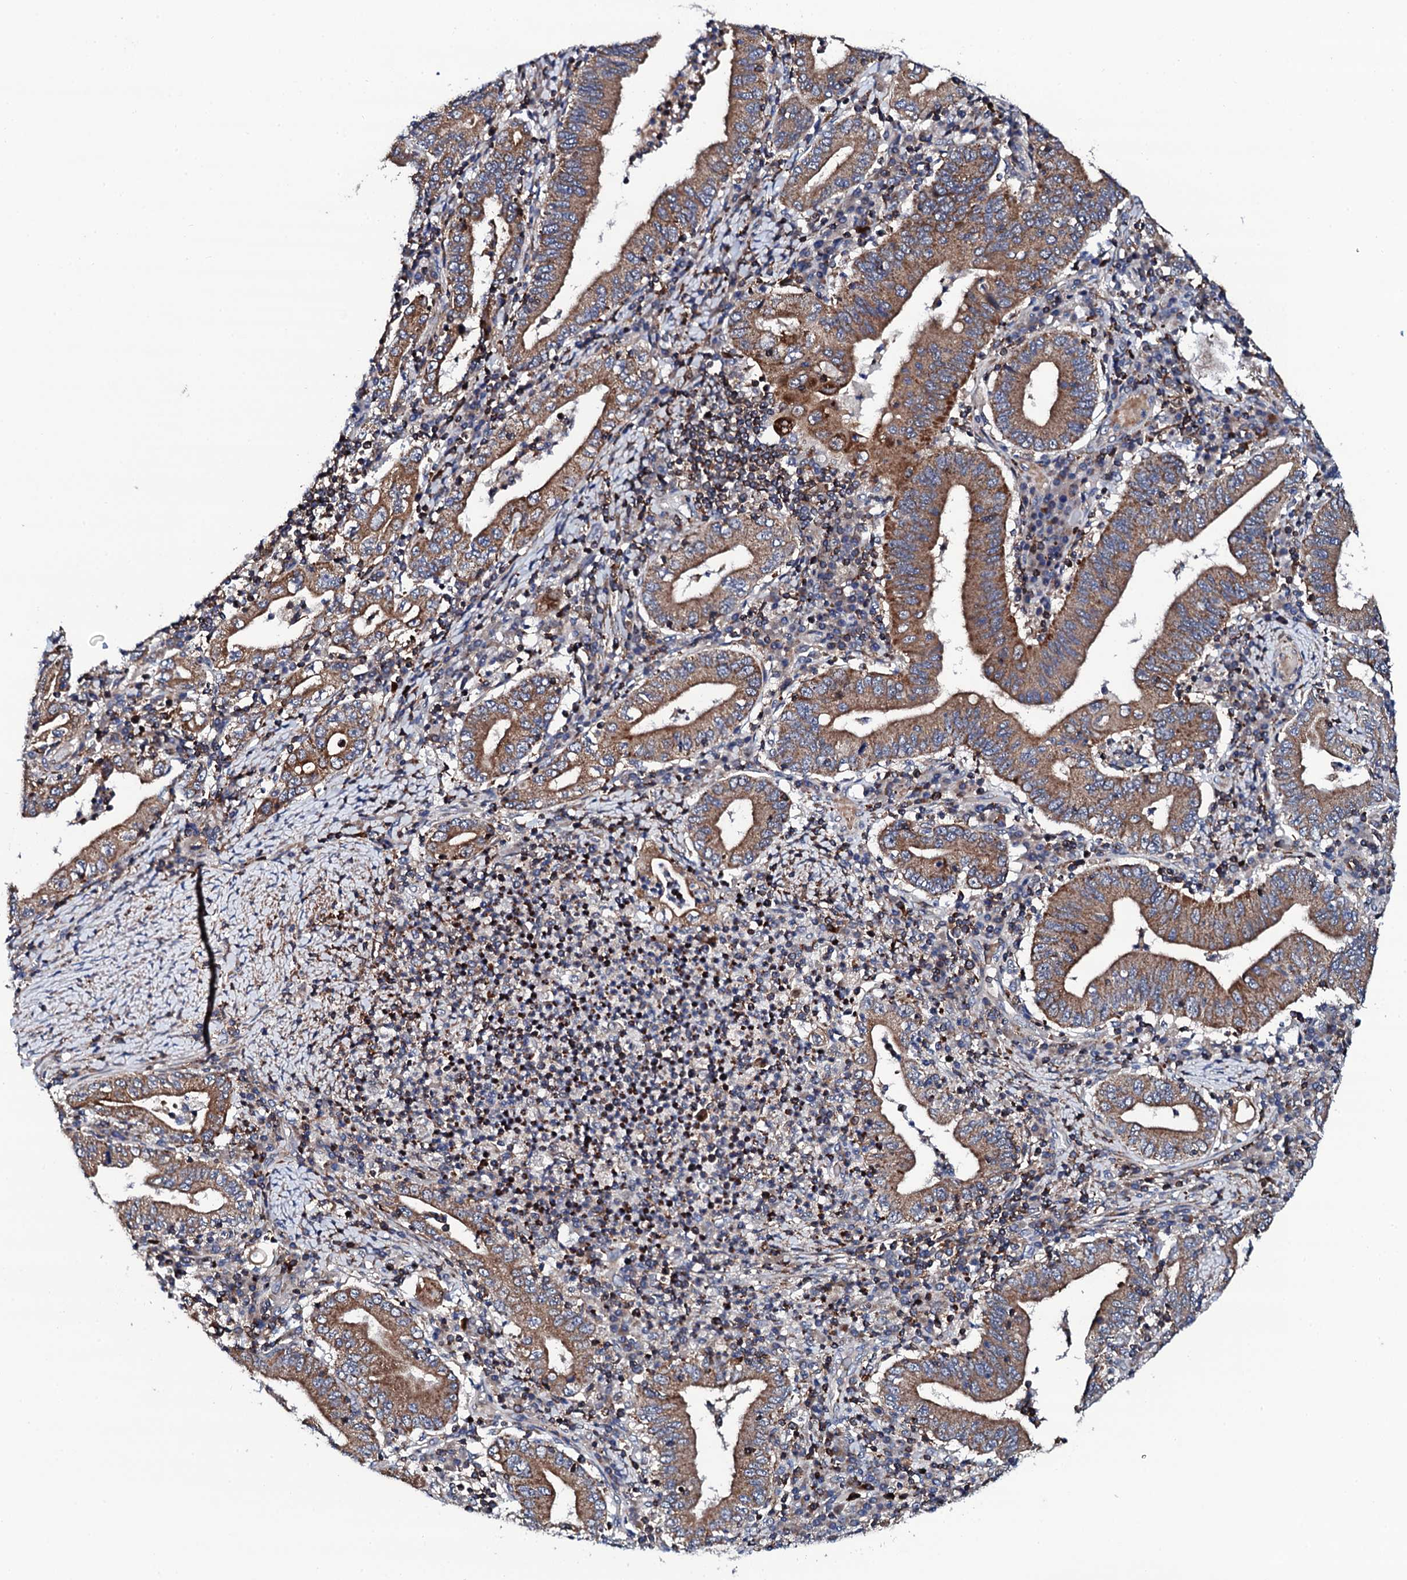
{"staining": {"intensity": "moderate", "quantity": ">75%", "location": "cytoplasmic/membranous"}, "tissue": "stomach cancer", "cell_type": "Tumor cells", "image_type": "cancer", "snomed": [{"axis": "morphology", "description": "Normal tissue, NOS"}, {"axis": "morphology", "description": "Adenocarcinoma, NOS"}, {"axis": "topography", "description": "Esophagus"}, {"axis": "topography", "description": "Stomach, upper"}, {"axis": "topography", "description": "Peripheral nerve tissue"}], "caption": "The histopathology image displays a brown stain indicating the presence of a protein in the cytoplasmic/membranous of tumor cells in stomach adenocarcinoma.", "gene": "COG4", "patient": {"sex": "male", "age": 62}}